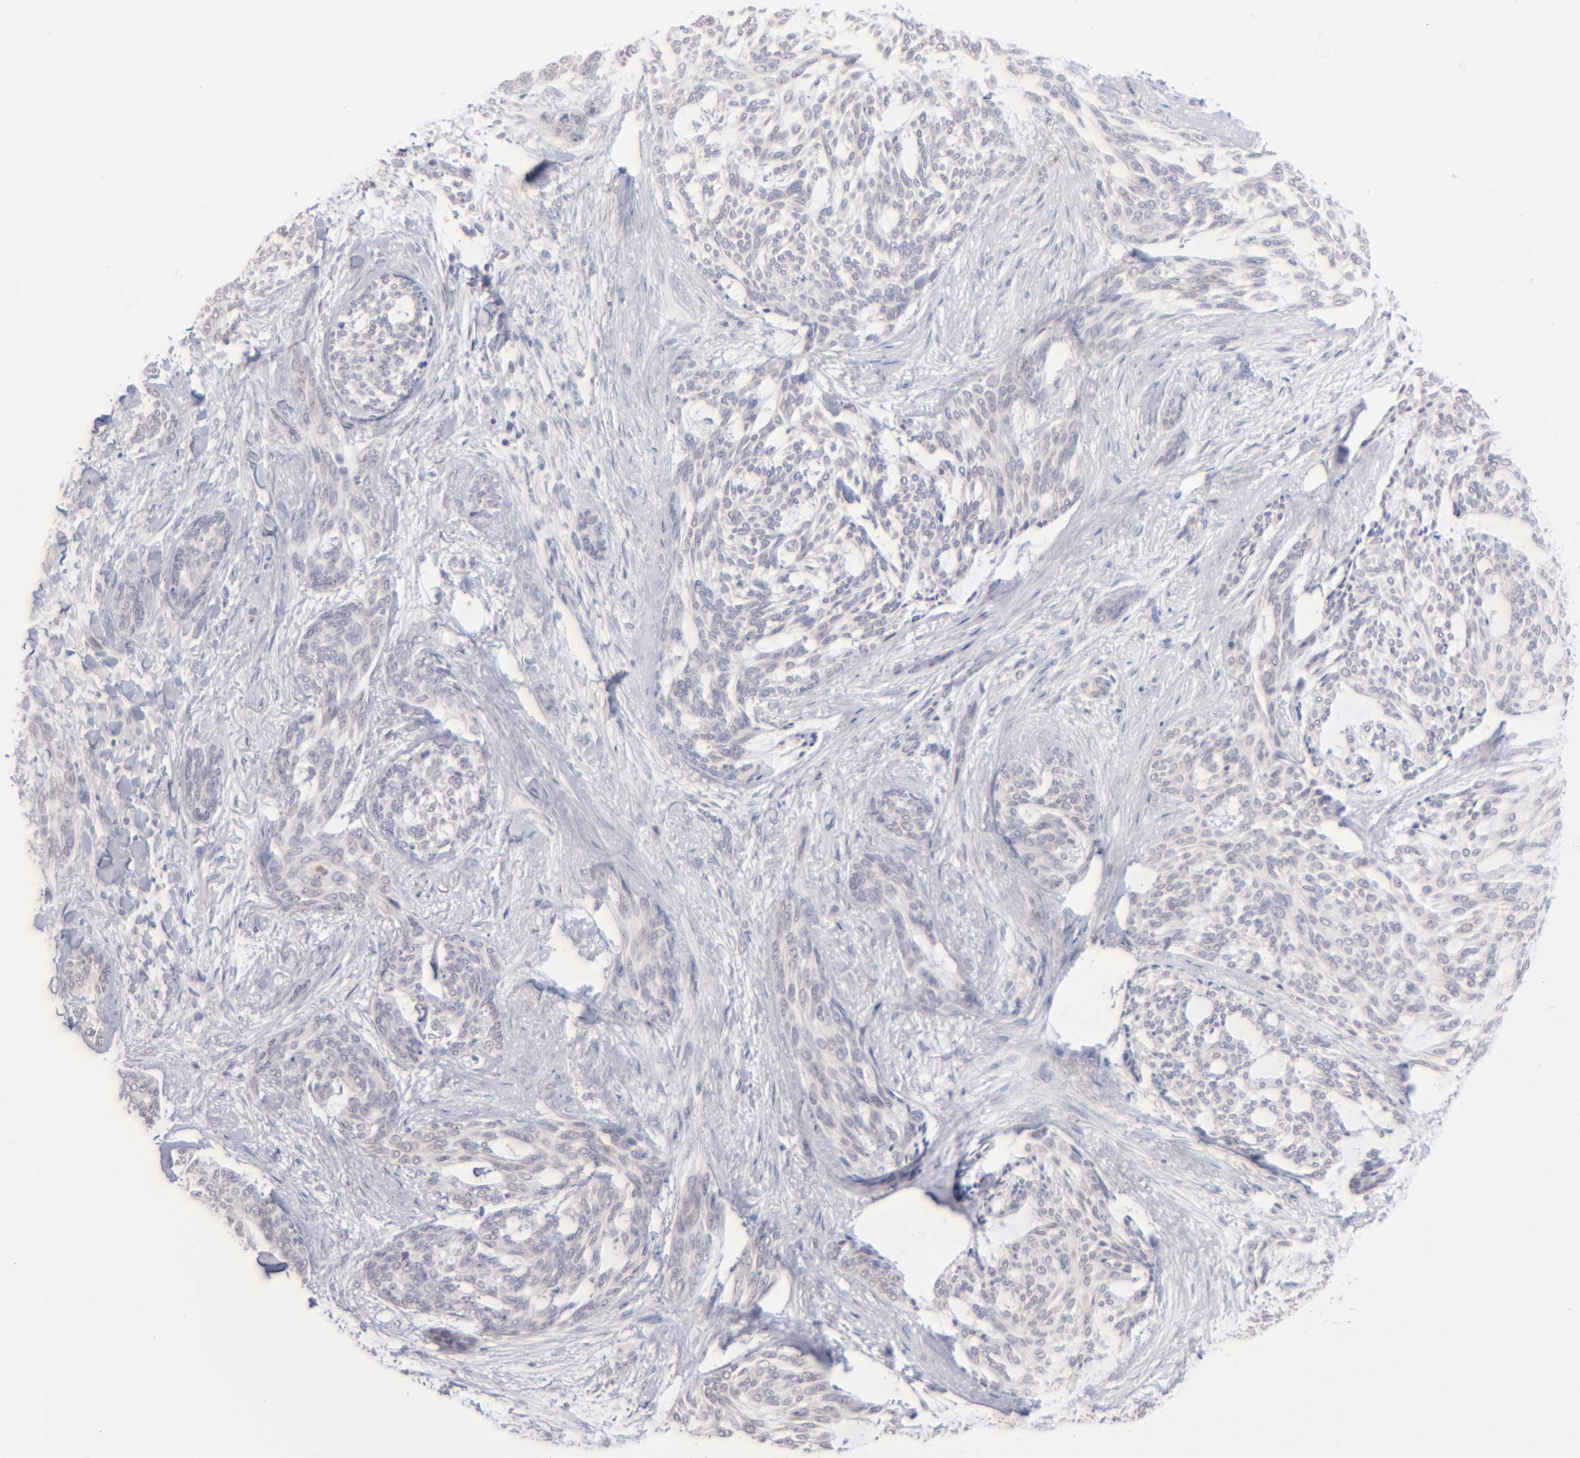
{"staining": {"intensity": "negative", "quantity": "none", "location": "none"}, "tissue": "skin cancer", "cell_type": "Tumor cells", "image_type": "cancer", "snomed": [{"axis": "morphology", "description": "Normal tissue, NOS"}, {"axis": "morphology", "description": "Basal cell carcinoma"}, {"axis": "topography", "description": "Skin"}], "caption": "A high-resolution photomicrograph shows immunohistochemistry staining of skin cancer, which exhibits no significant staining in tumor cells.", "gene": "MGAM", "patient": {"sex": "female", "age": 71}}